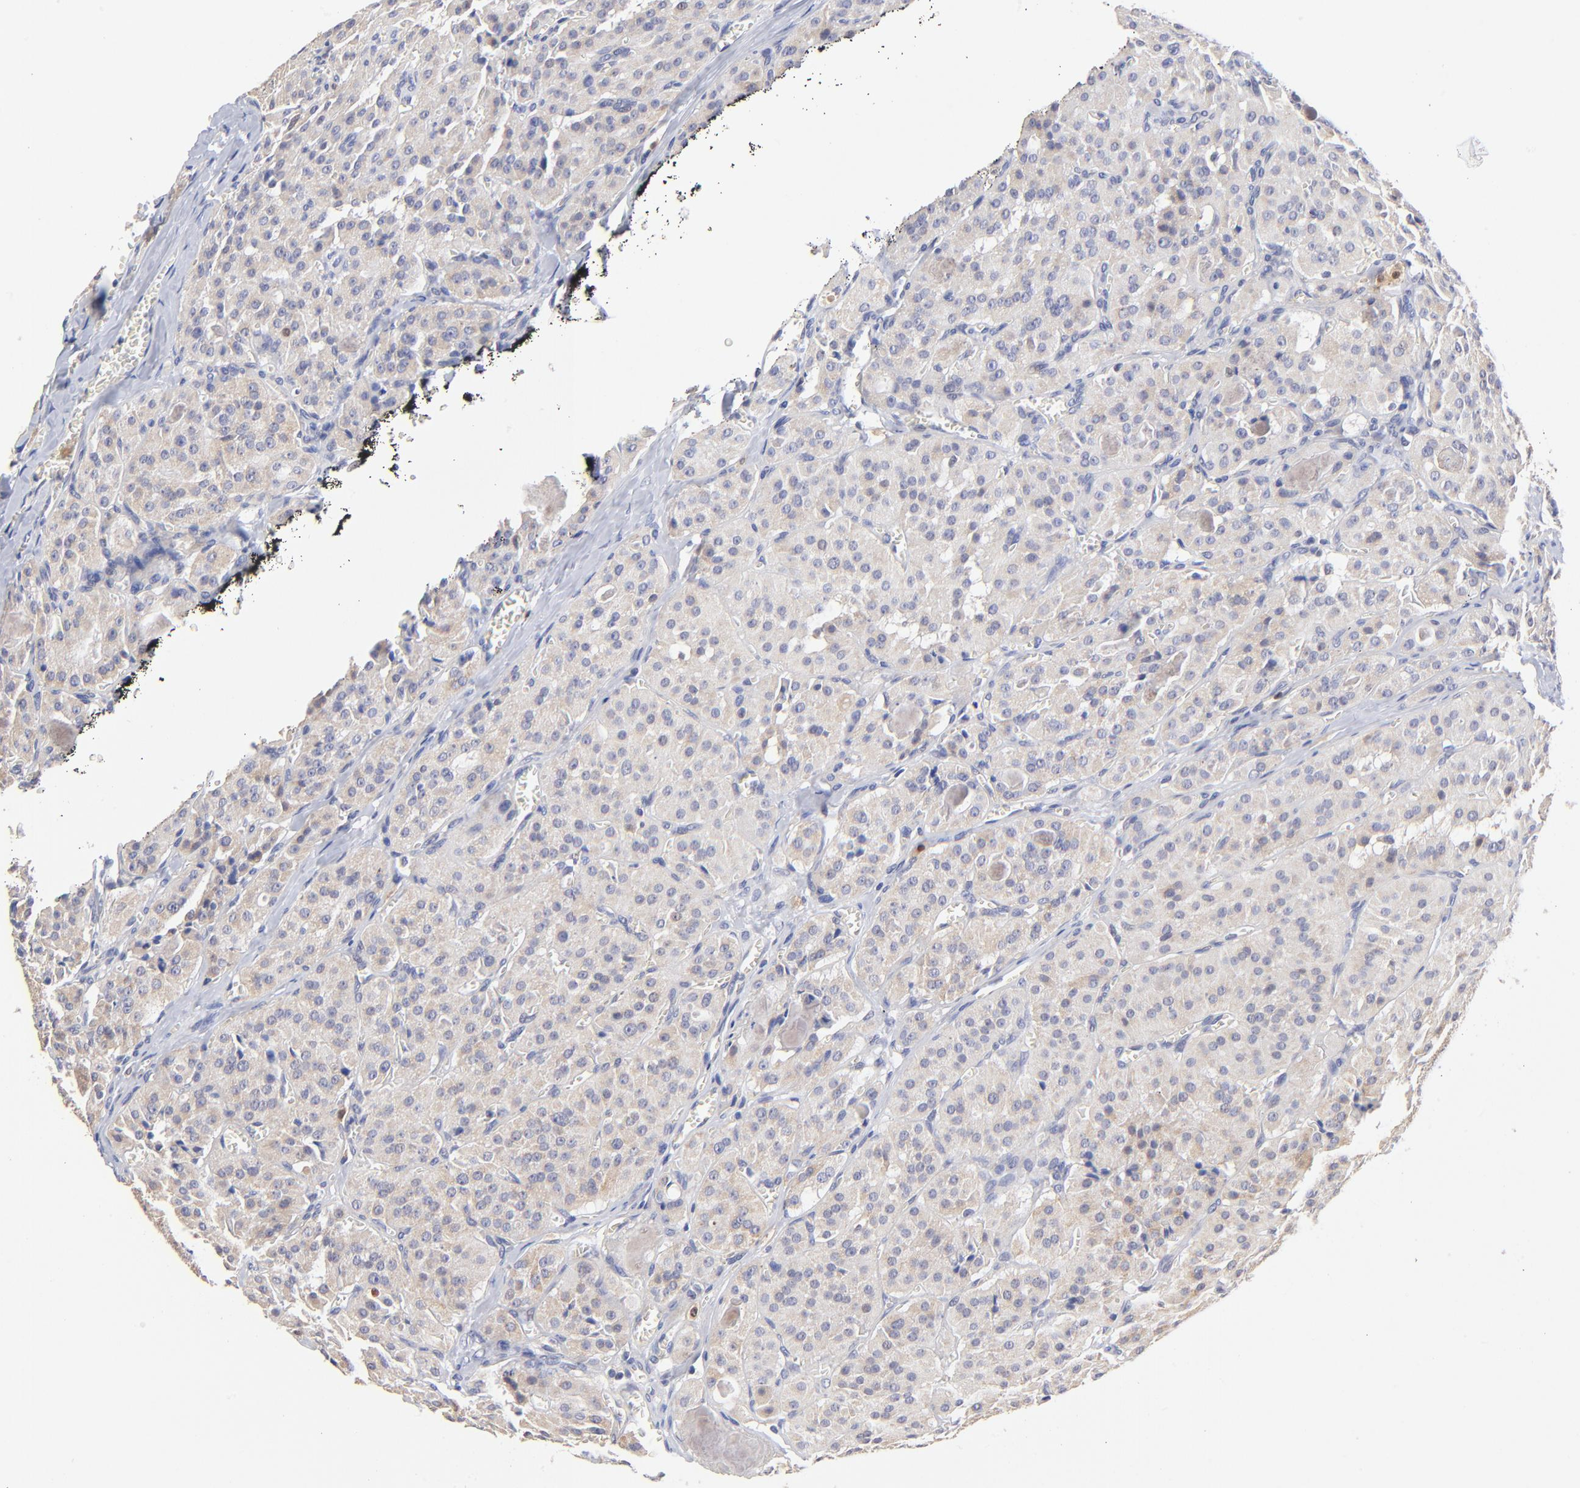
{"staining": {"intensity": "weak", "quantity": ">75%", "location": "cytoplasmic/membranous"}, "tissue": "thyroid cancer", "cell_type": "Tumor cells", "image_type": "cancer", "snomed": [{"axis": "morphology", "description": "Carcinoma, NOS"}, {"axis": "topography", "description": "Thyroid gland"}], "caption": "Carcinoma (thyroid) stained for a protein demonstrates weak cytoplasmic/membranous positivity in tumor cells.", "gene": "FBXL12", "patient": {"sex": "male", "age": 76}}